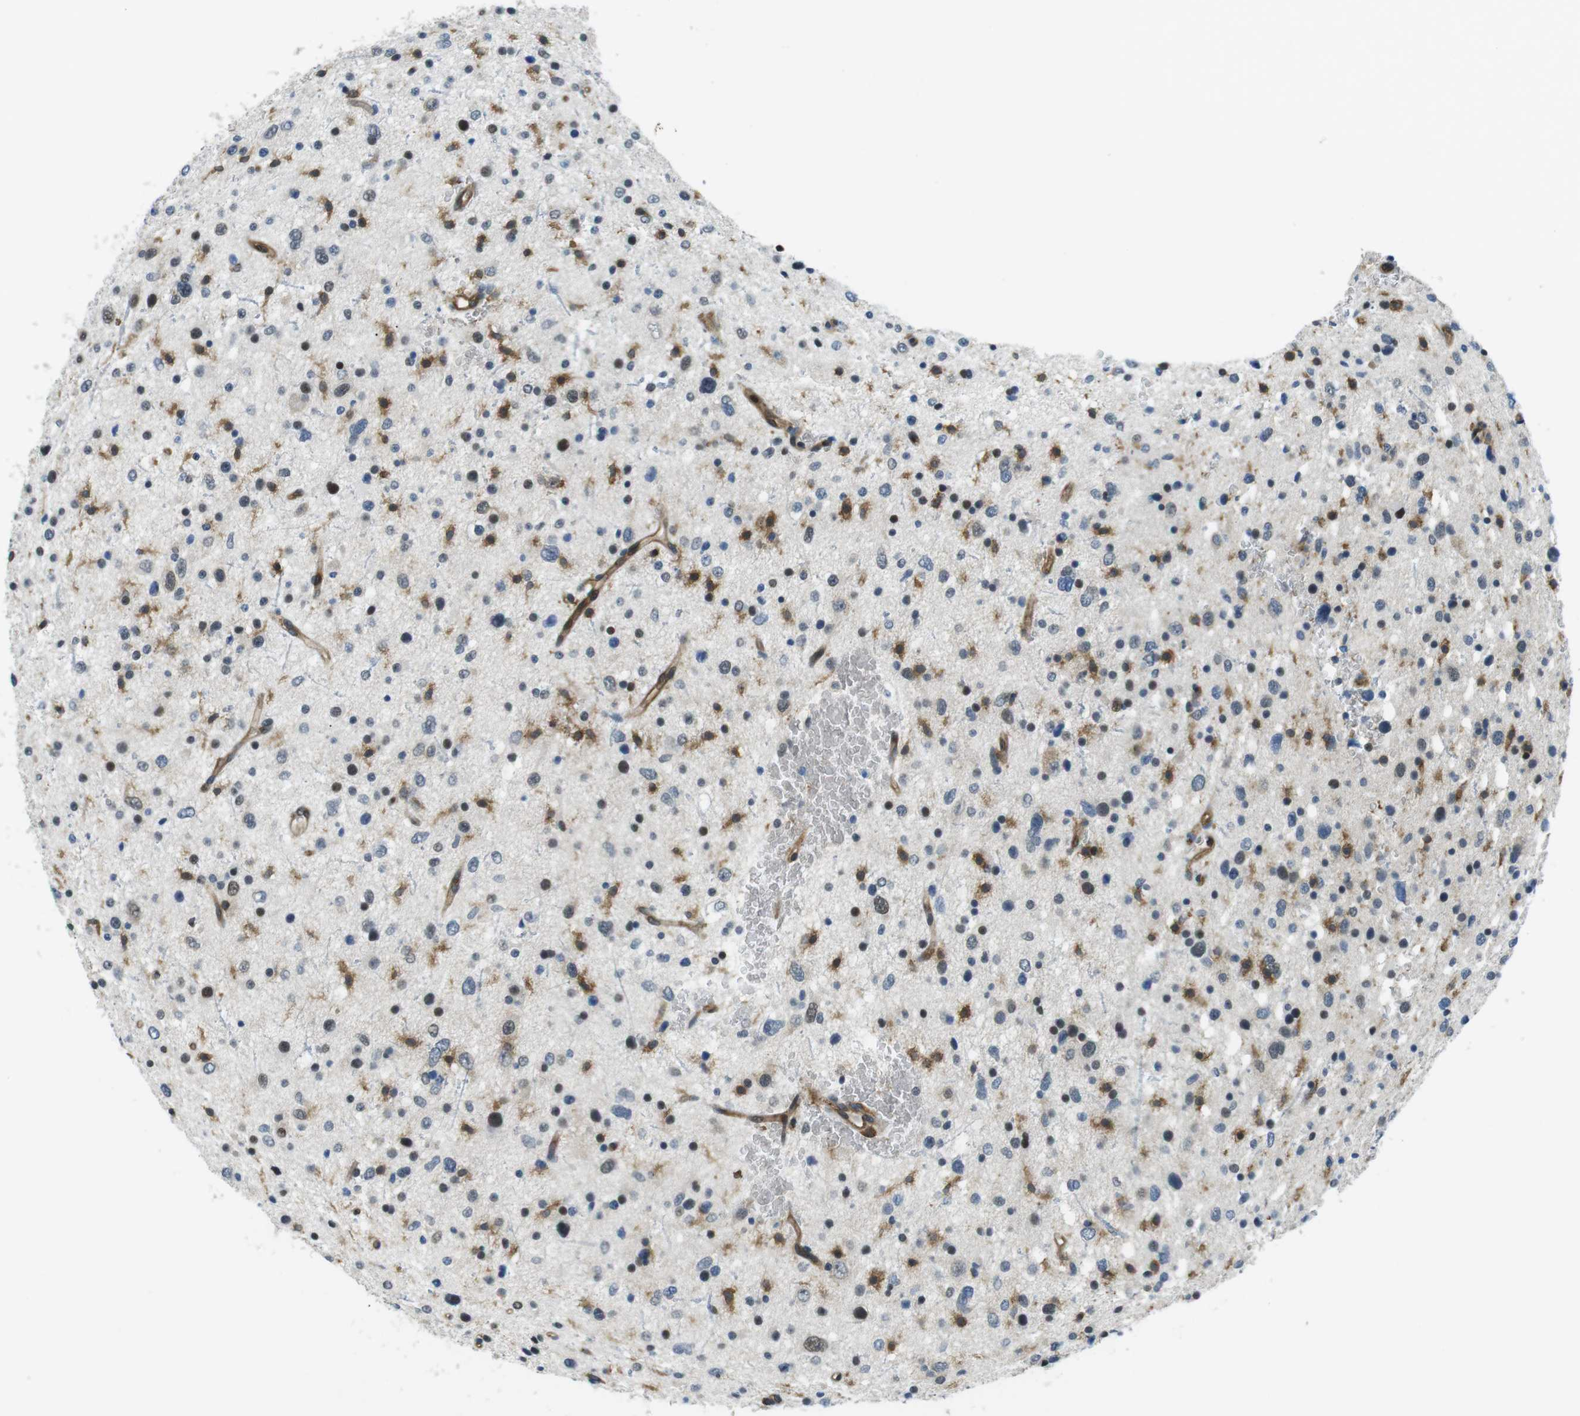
{"staining": {"intensity": "weak", "quantity": "<25%", "location": "nuclear"}, "tissue": "glioma", "cell_type": "Tumor cells", "image_type": "cancer", "snomed": [{"axis": "morphology", "description": "Glioma, malignant, Low grade"}, {"axis": "topography", "description": "Brain"}], "caption": "IHC of low-grade glioma (malignant) reveals no positivity in tumor cells.", "gene": "STK10", "patient": {"sex": "female", "age": 37}}